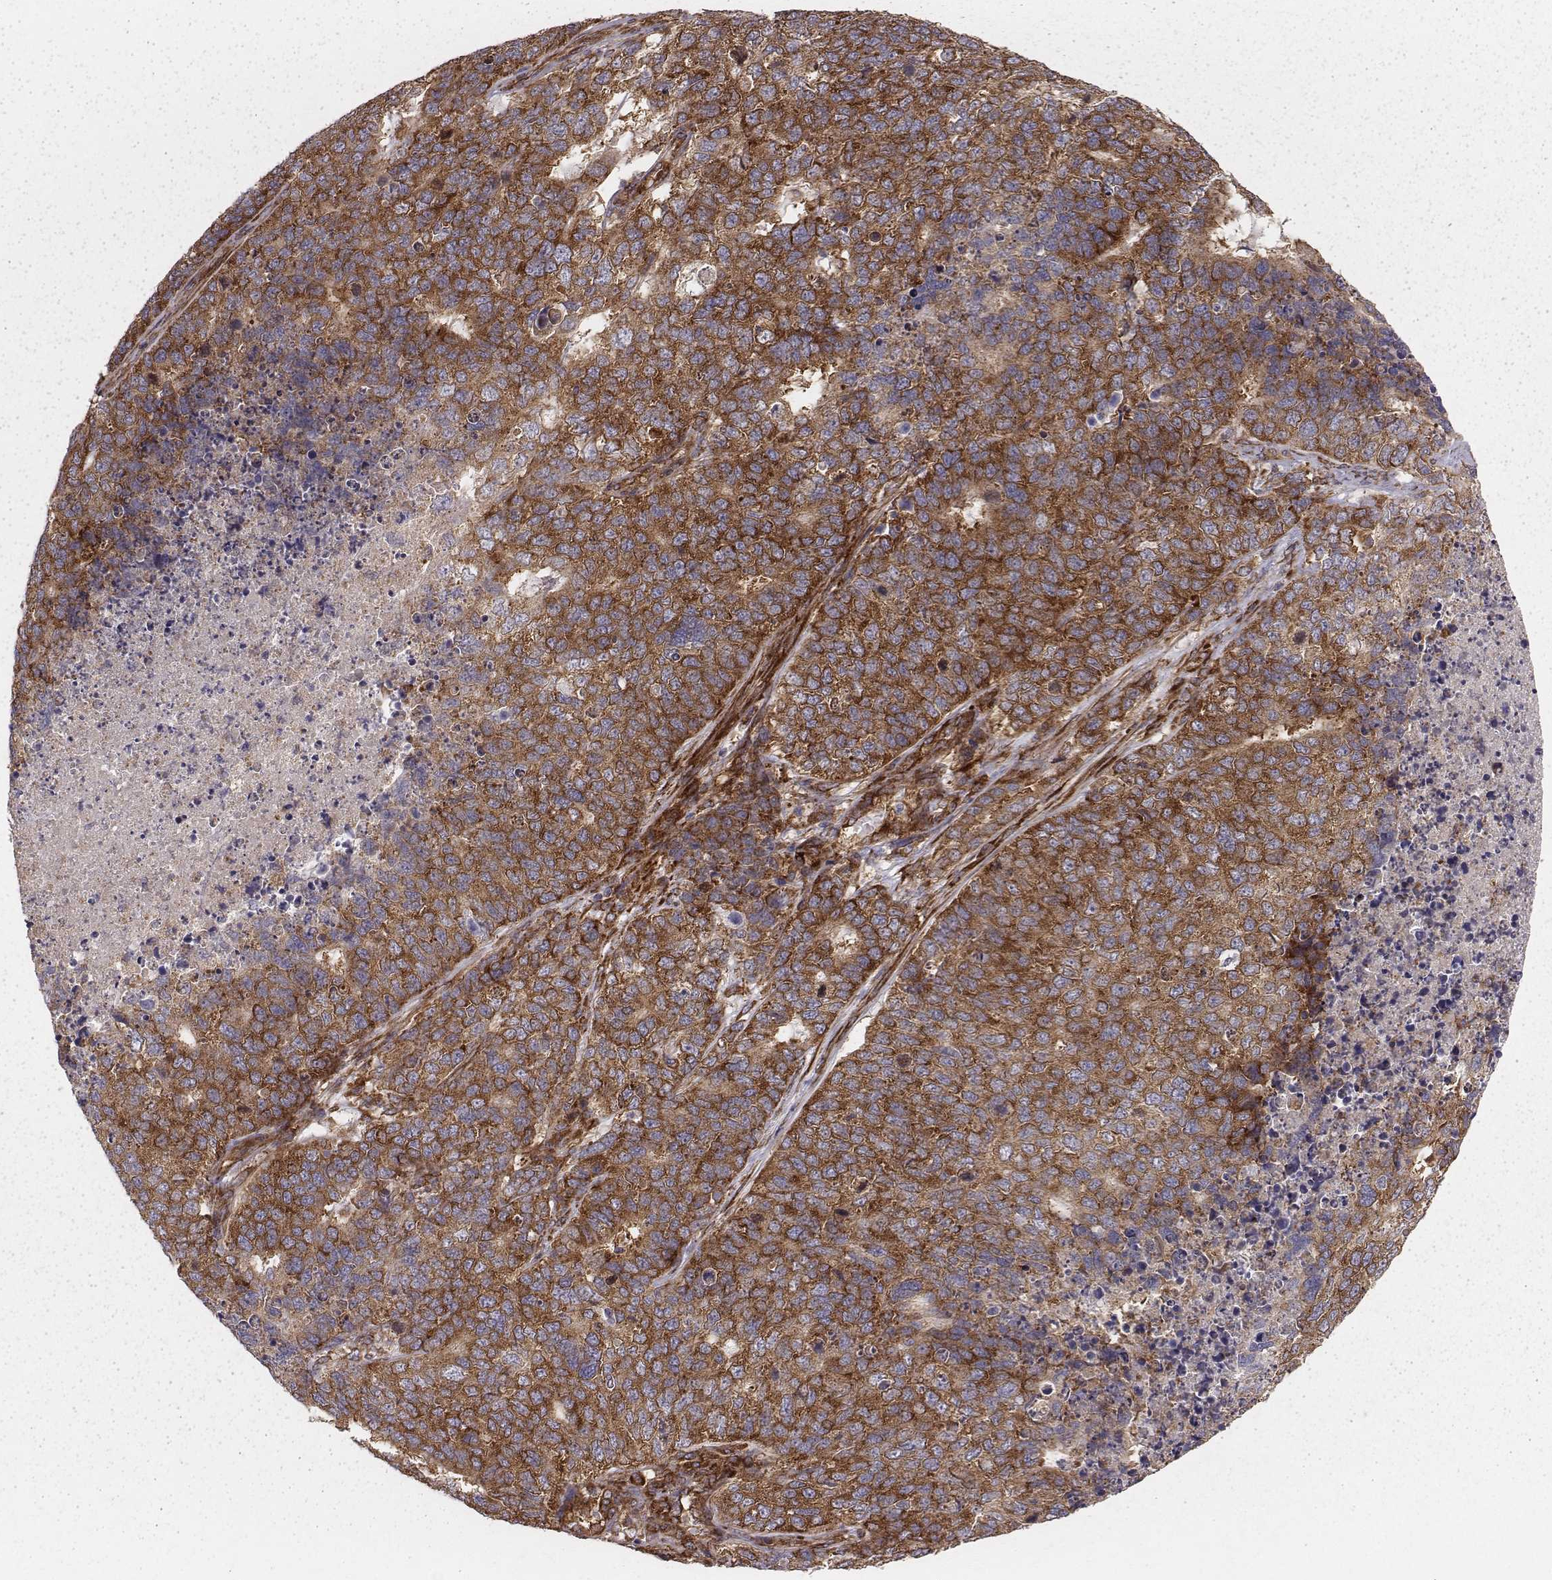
{"staining": {"intensity": "moderate", "quantity": ">75%", "location": "cytoplasmic/membranous"}, "tissue": "cervical cancer", "cell_type": "Tumor cells", "image_type": "cancer", "snomed": [{"axis": "morphology", "description": "Squamous cell carcinoma, NOS"}, {"axis": "topography", "description": "Cervix"}], "caption": "This photomicrograph exhibits IHC staining of human squamous cell carcinoma (cervical), with medium moderate cytoplasmic/membranous staining in about >75% of tumor cells.", "gene": "TXLNA", "patient": {"sex": "female", "age": 63}}